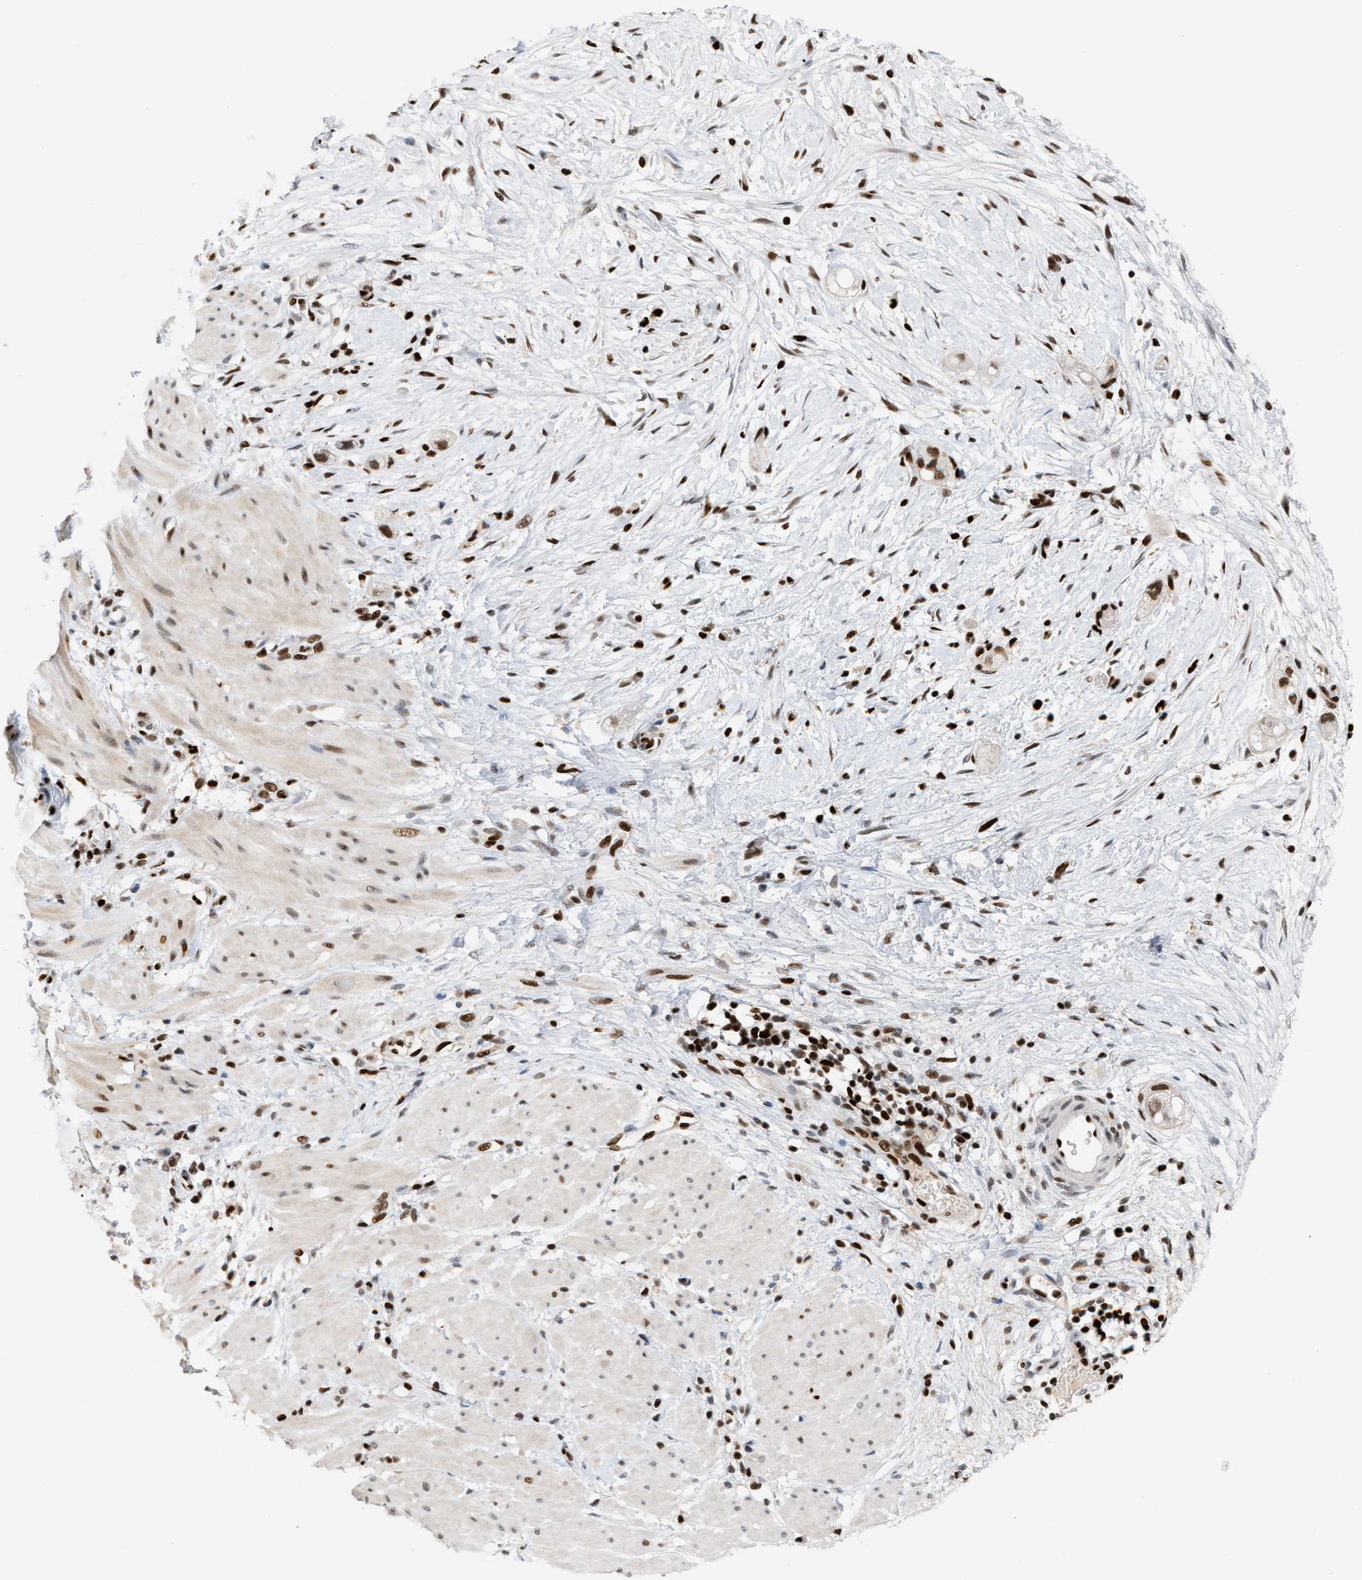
{"staining": {"intensity": "moderate", "quantity": ">75%", "location": "nuclear"}, "tissue": "stomach cancer", "cell_type": "Tumor cells", "image_type": "cancer", "snomed": [{"axis": "morphology", "description": "Adenocarcinoma, NOS"}, {"axis": "topography", "description": "Stomach"}, {"axis": "topography", "description": "Stomach, lower"}], "caption": "A brown stain highlights moderate nuclear expression of a protein in human adenocarcinoma (stomach) tumor cells.", "gene": "RNASEK-C17orf49", "patient": {"sex": "female", "age": 48}}